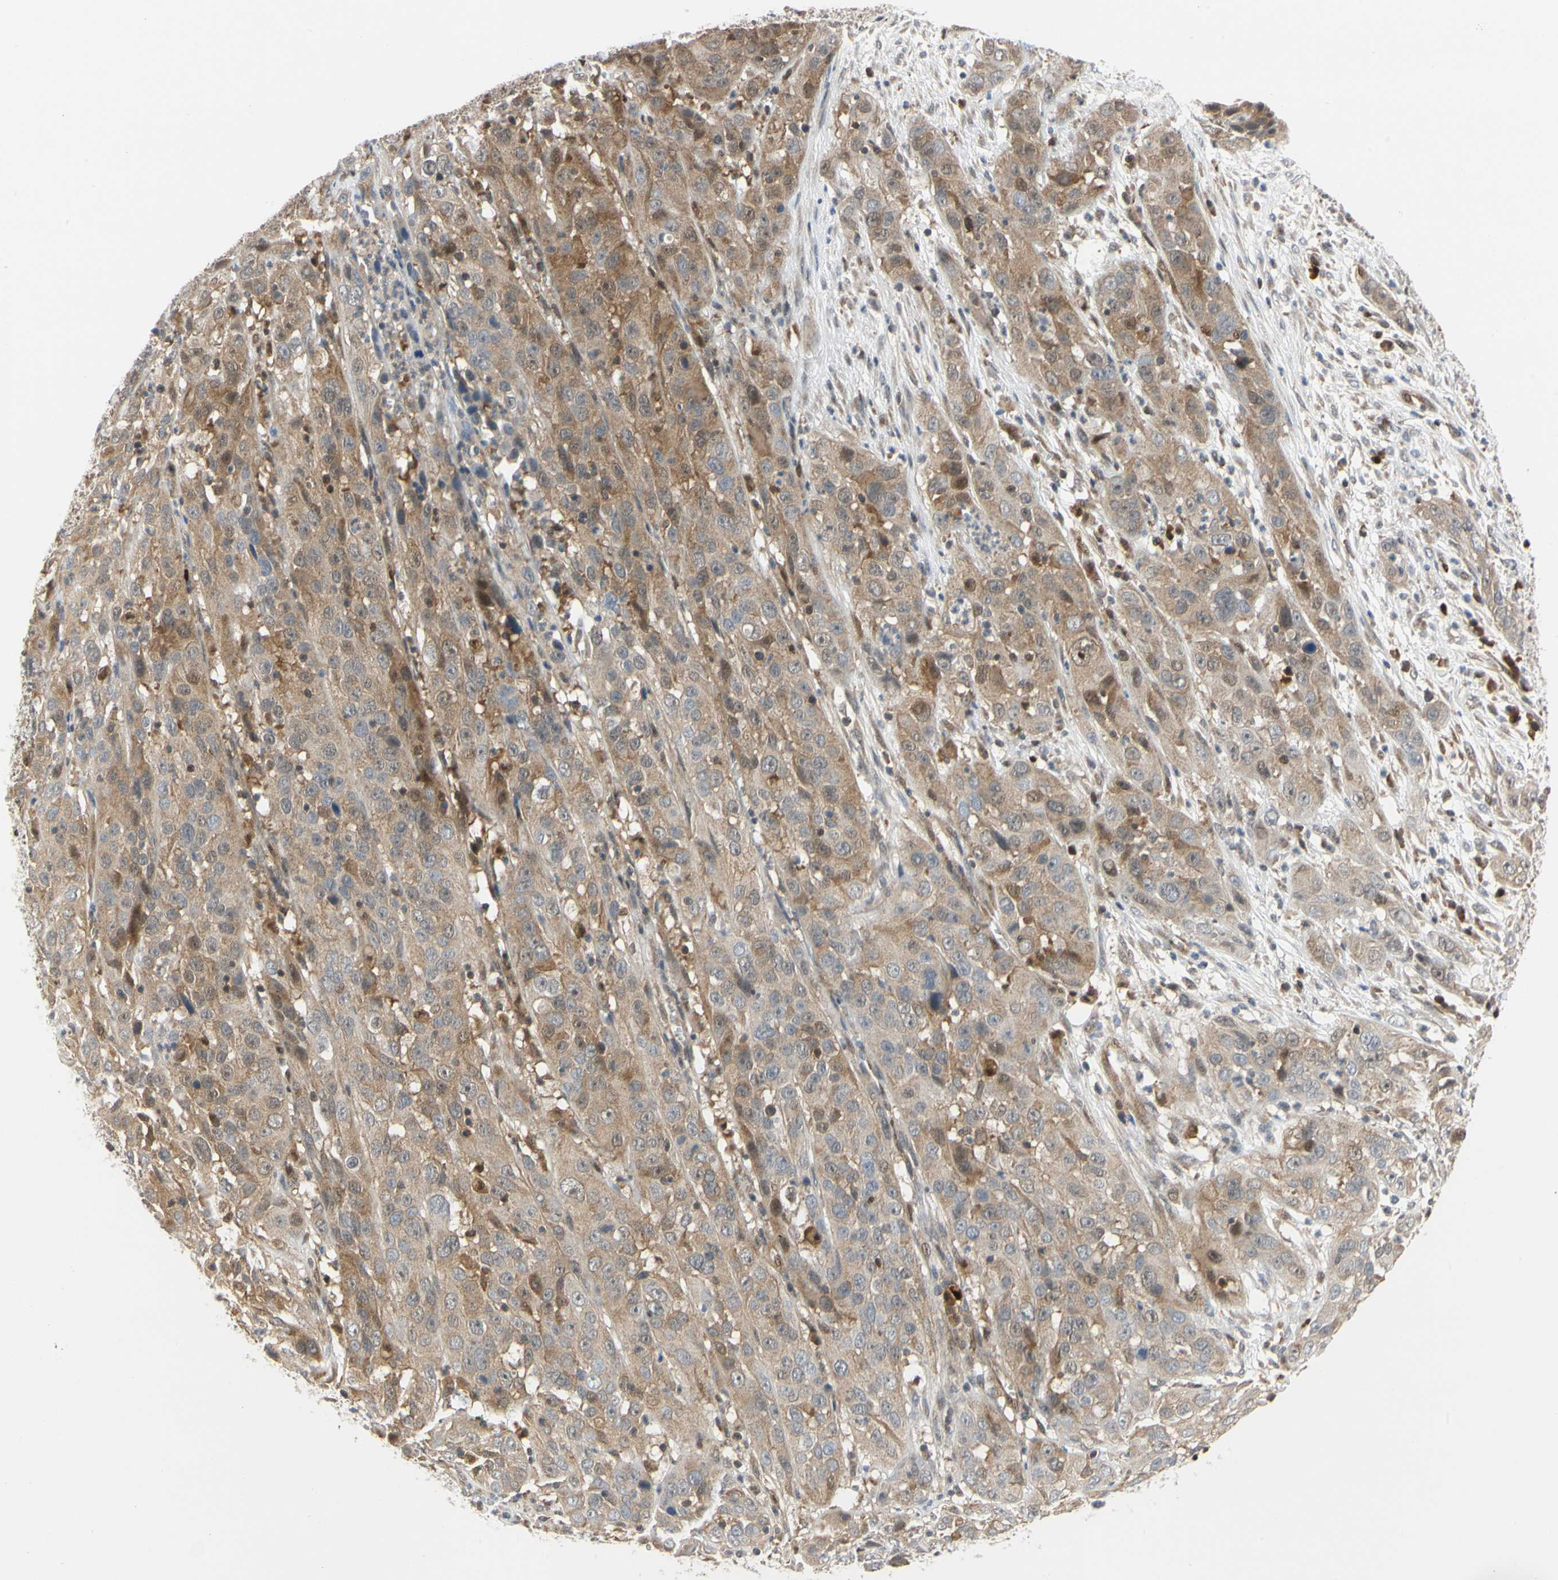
{"staining": {"intensity": "moderate", "quantity": ">75%", "location": "cytoplasmic/membranous"}, "tissue": "cervical cancer", "cell_type": "Tumor cells", "image_type": "cancer", "snomed": [{"axis": "morphology", "description": "Squamous cell carcinoma, NOS"}, {"axis": "topography", "description": "Cervix"}], "caption": "Cervical cancer was stained to show a protein in brown. There is medium levels of moderate cytoplasmic/membranous staining in approximately >75% of tumor cells.", "gene": "CDK5", "patient": {"sex": "female", "age": 32}}